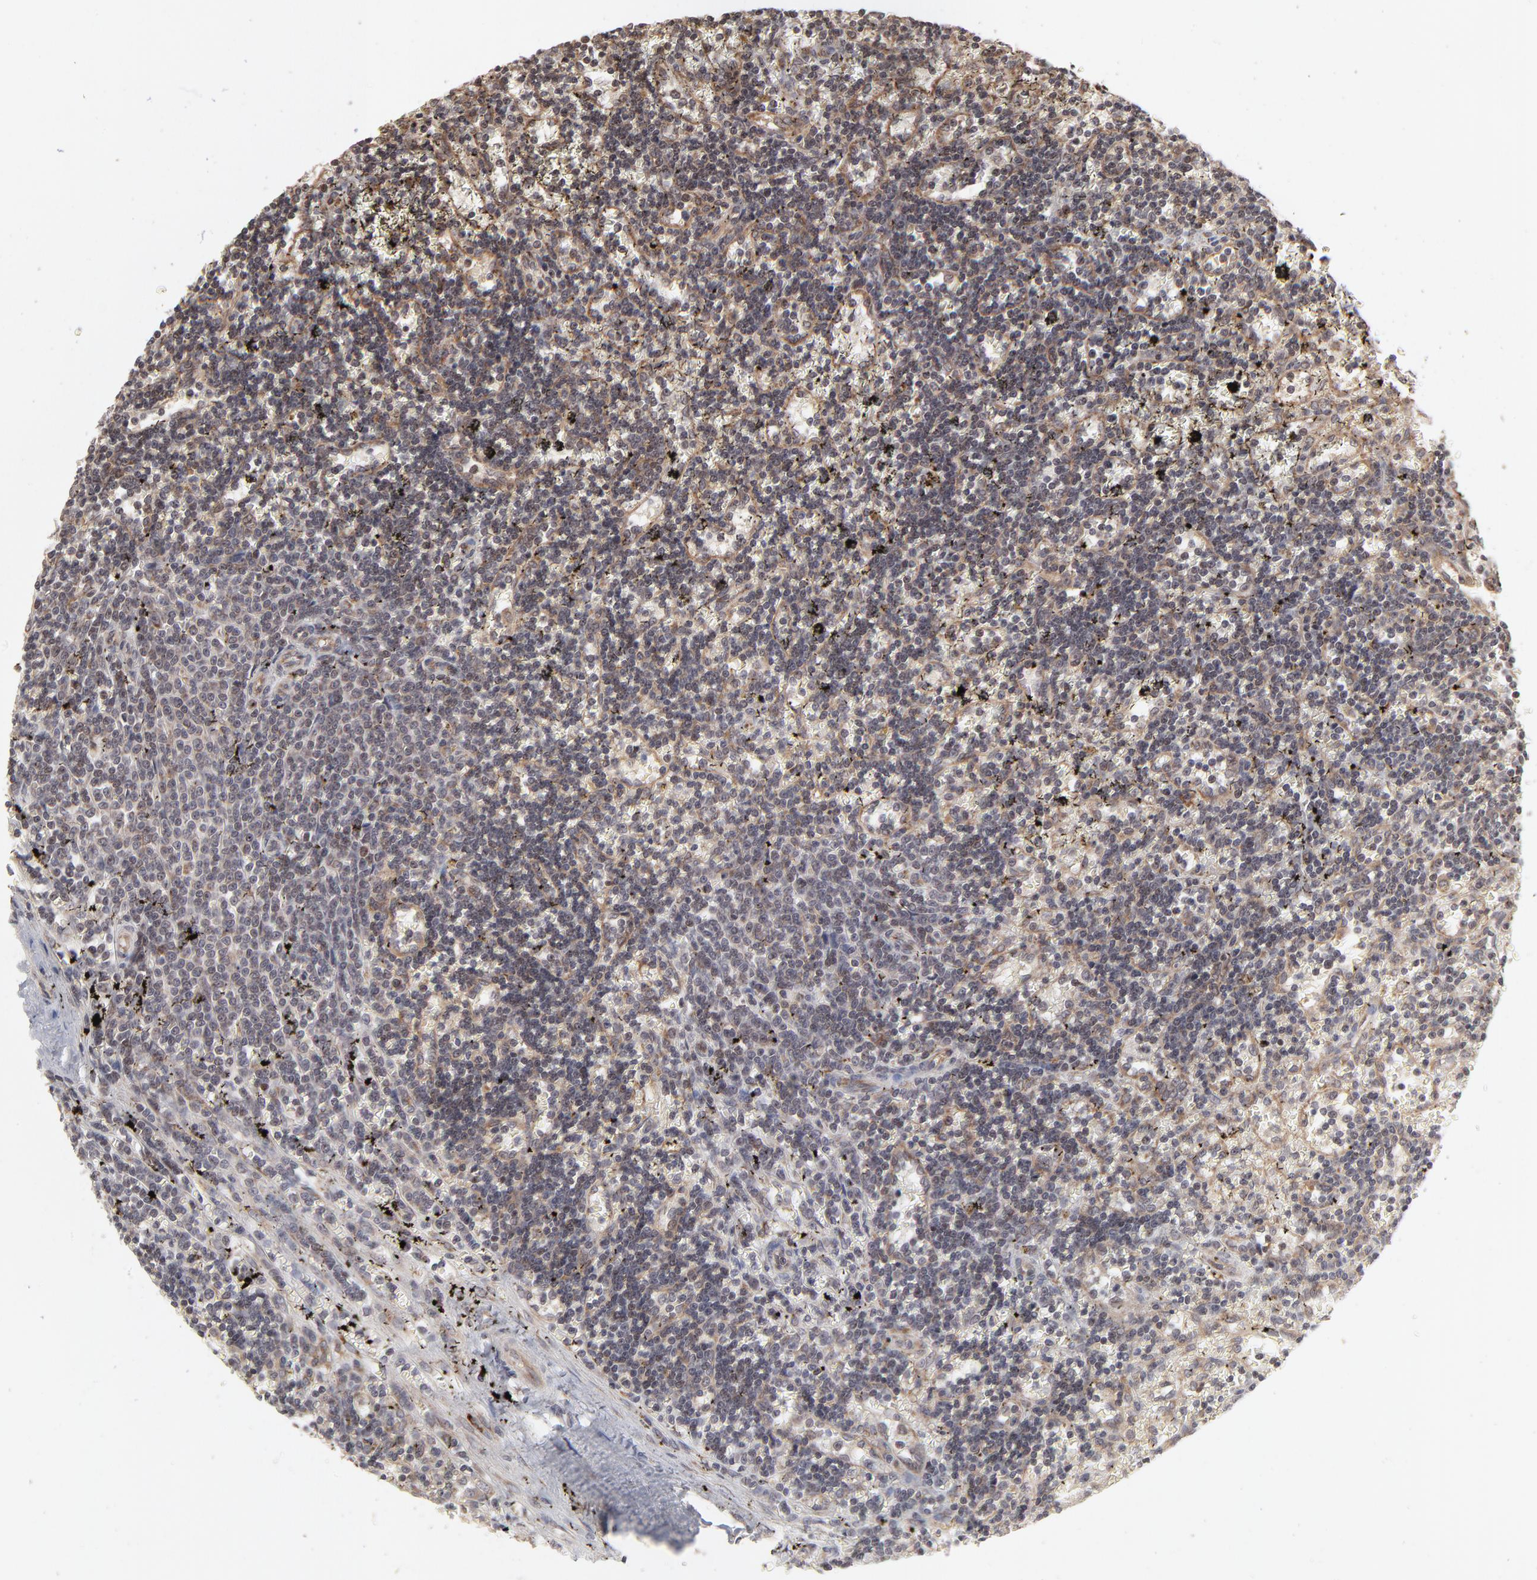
{"staining": {"intensity": "weak", "quantity": "25%-75%", "location": "nuclear"}, "tissue": "lymphoma", "cell_type": "Tumor cells", "image_type": "cancer", "snomed": [{"axis": "morphology", "description": "Malignant lymphoma, non-Hodgkin's type, Low grade"}, {"axis": "topography", "description": "Spleen"}], "caption": "Immunohistochemical staining of lymphoma exhibits low levels of weak nuclear positivity in about 25%-75% of tumor cells. (DAB (3,3'-diaminobenzidine) = brown stain, brightfield microscopy at high magnification).", "gene": "ARIH1", "patient": {"sex": "male", "age": 60}}